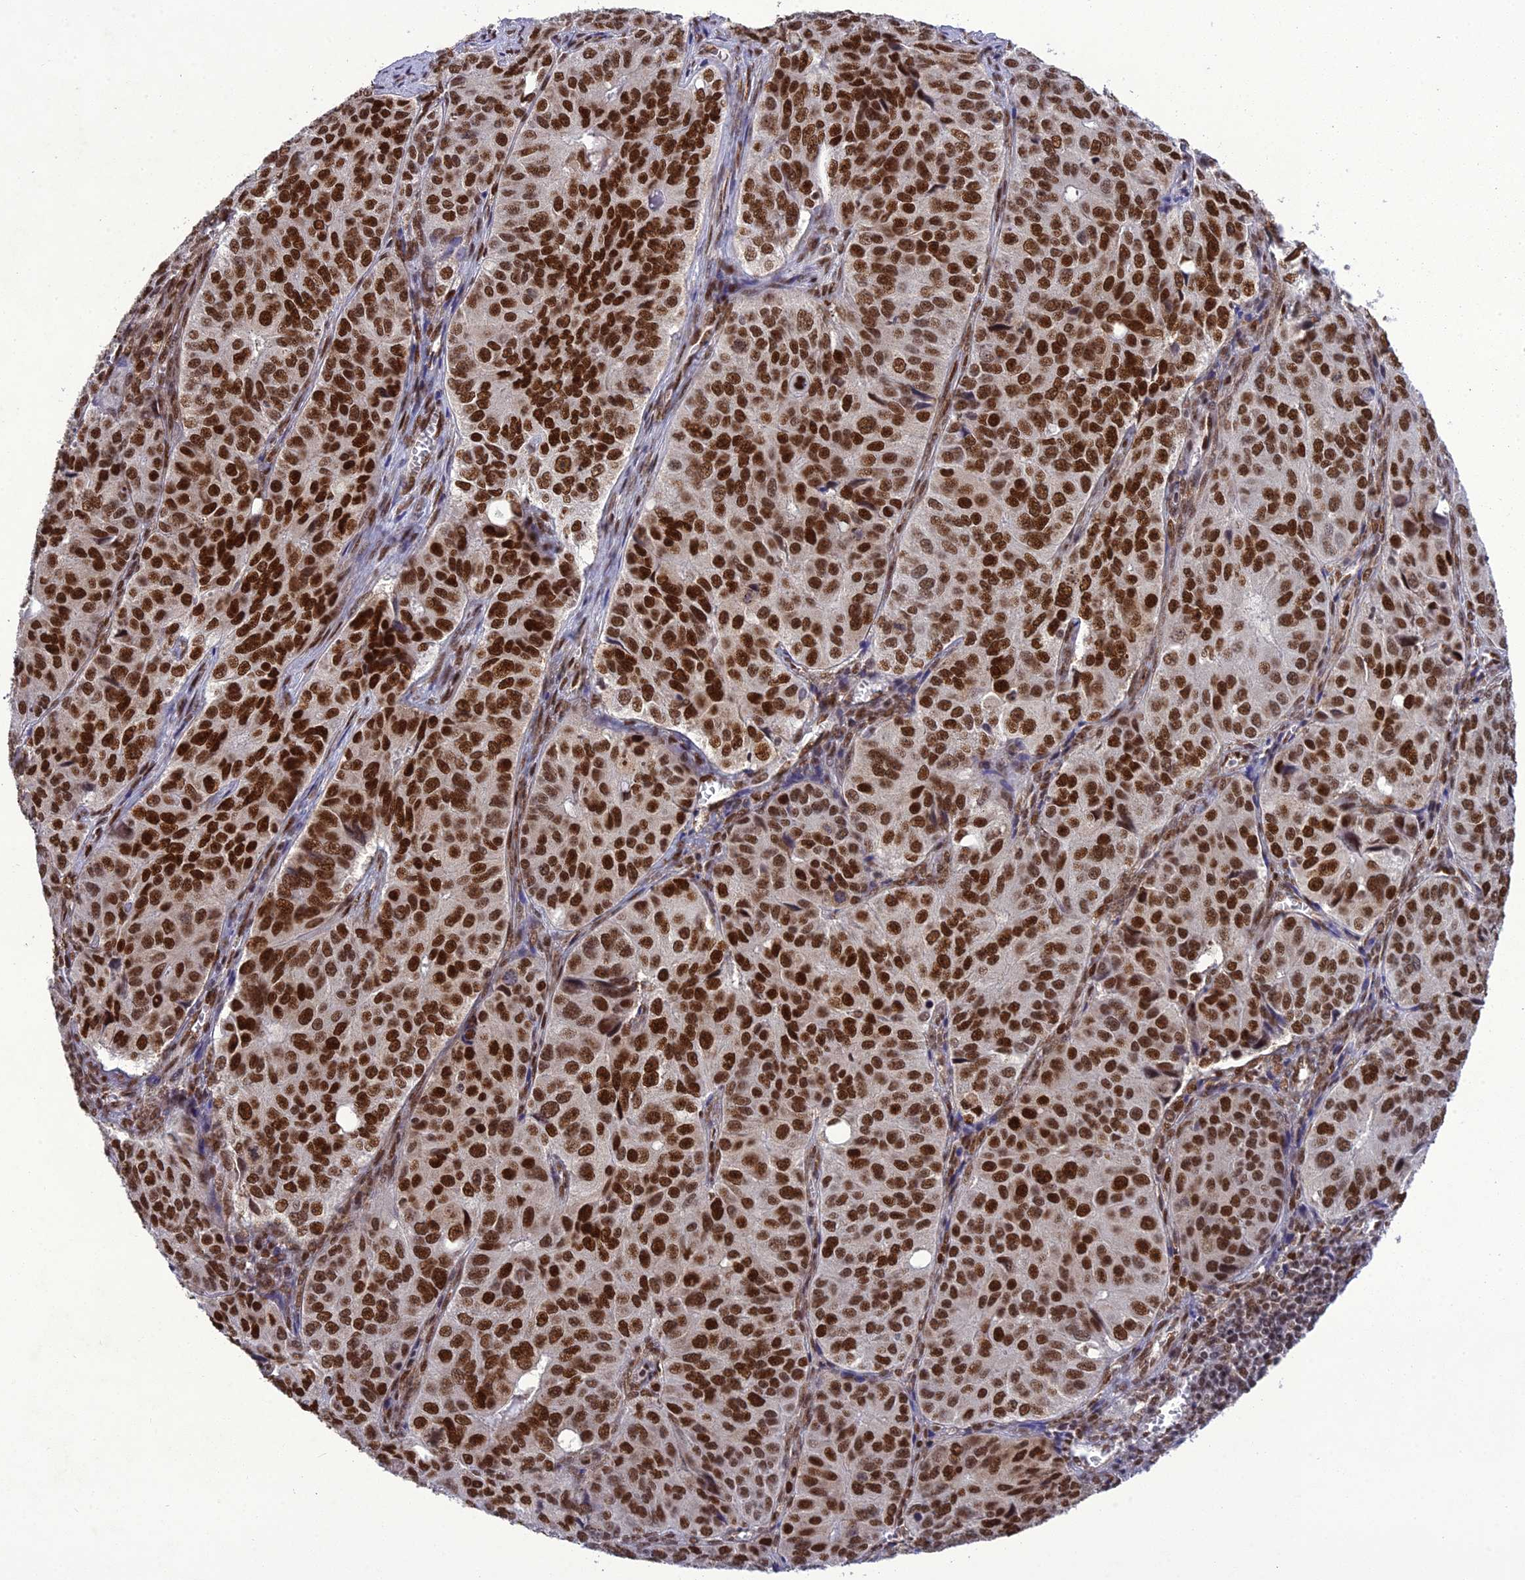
{"staining": {"intensity": "strong", "quantity": ">75%", "location": "nuclear"}, "tissue": "ovarian cancer", "cell_type": "Tumor cells", "image_type": "cancer", "snomed": [{"axis": "morphology", "description": "Carcinoma, endometroid"}, {"axis": "topography", "description": "Ovary"}], "caption": "DAB (3,3'-diaminobenzidine) immunohistochemical staining of human ovarian cancer displays strong nuclear protein staining in approximately >75% of tumor cells.", "gene": "DDX1", "patient": {"sex": "female", "age": 51}}